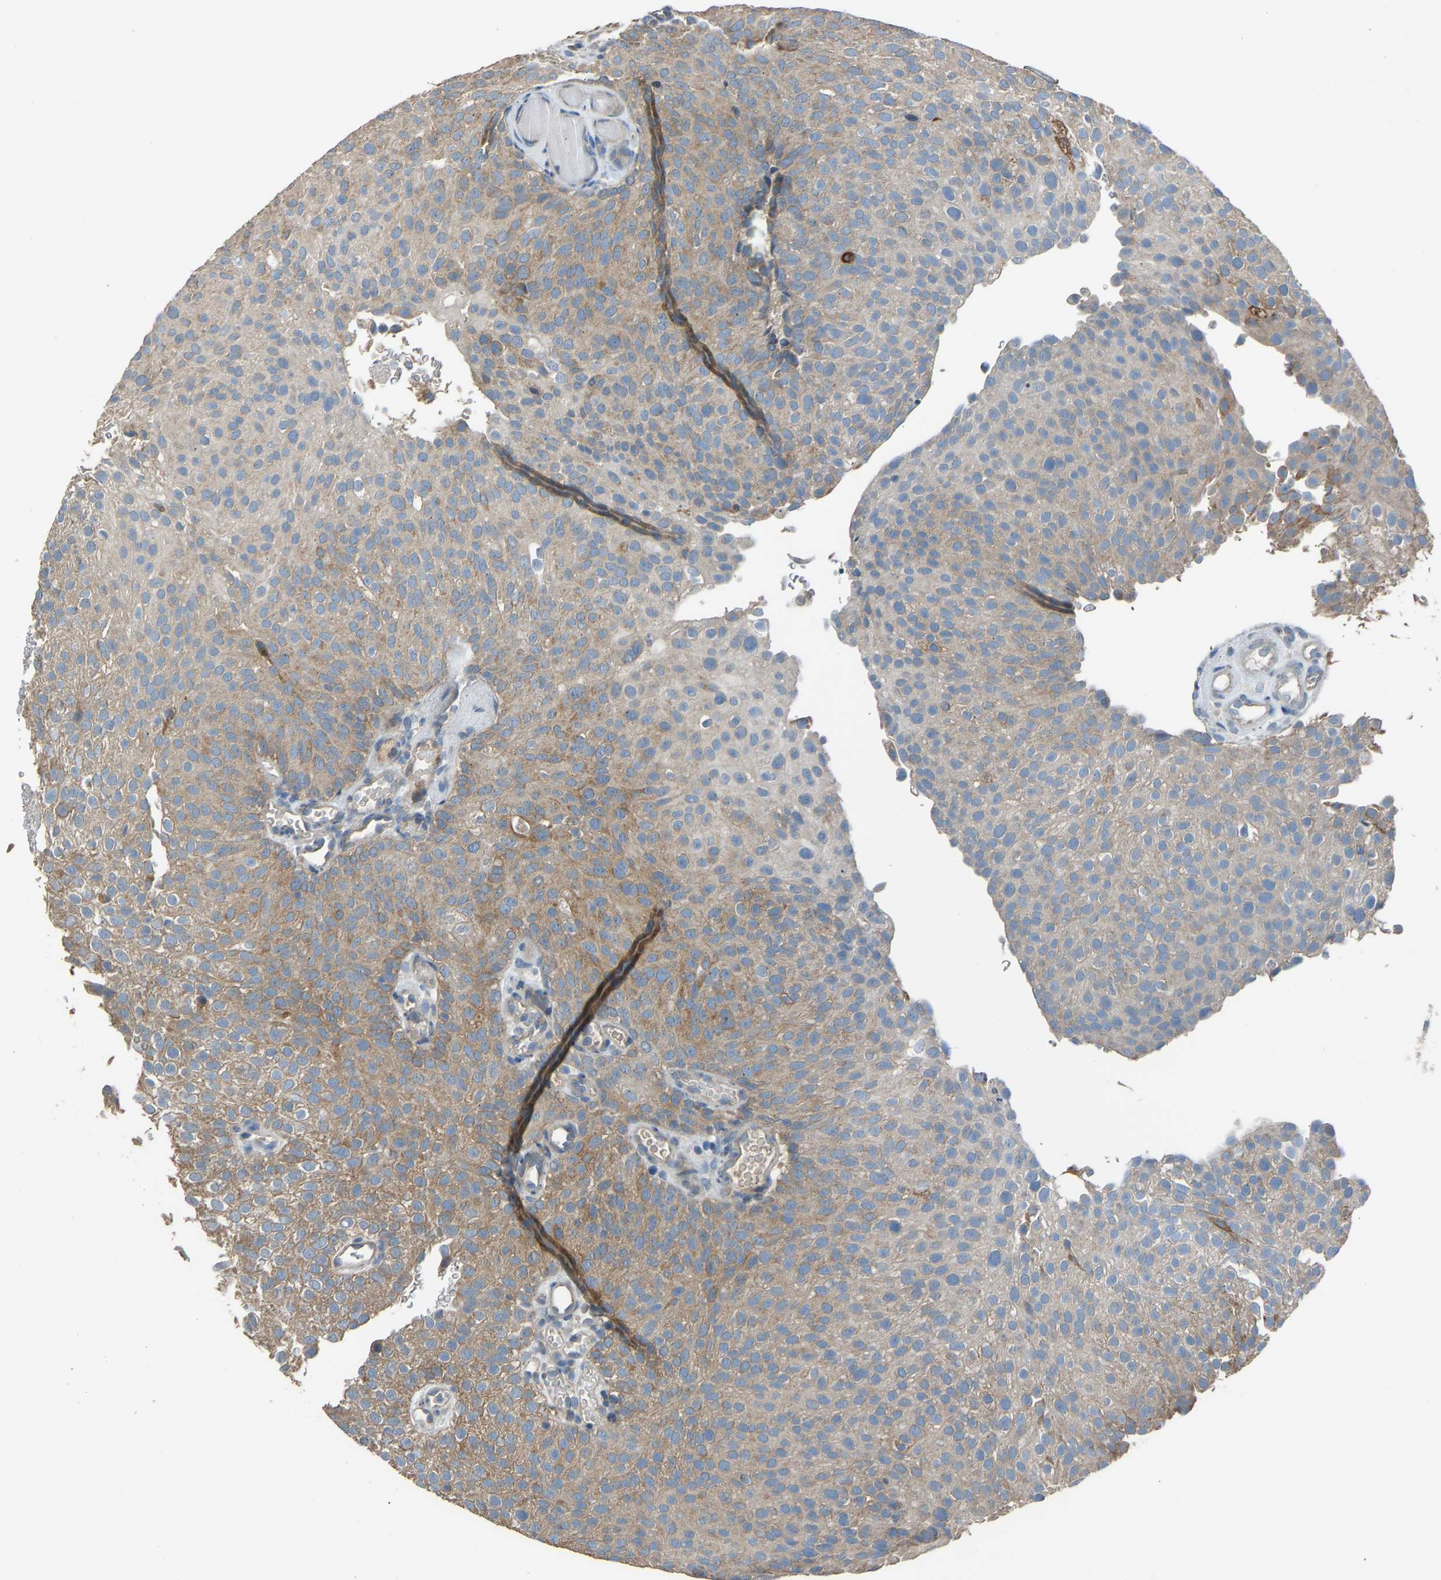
{"staining": {"intensity": "weak", "quantity": ">75%", "location": "cytoplasmic/membranous"}, "tissue": "urothelial cancer", "cell_type": "Tumor cells", "image_type": "cancer", "snomed": [{"axis": "morphology", "description": "Urothelial carcinoma, Low grade"}, {"axis": "topography", "description": "Urinary bladder"}], "caption": "Immunohistochemical staining of low-grade urothelial carcinoma reveals weak cytoplasmic/membranous protein staining in approximately >75% of tumor cells. The staining was performed using DAB to visualize the protein expression in brown, while the nuclei were stained in blue with hematoxylin (Magnification: 20x).", "gene": "TGFBR3", "patient": {"sex": "male", "age": 78}}